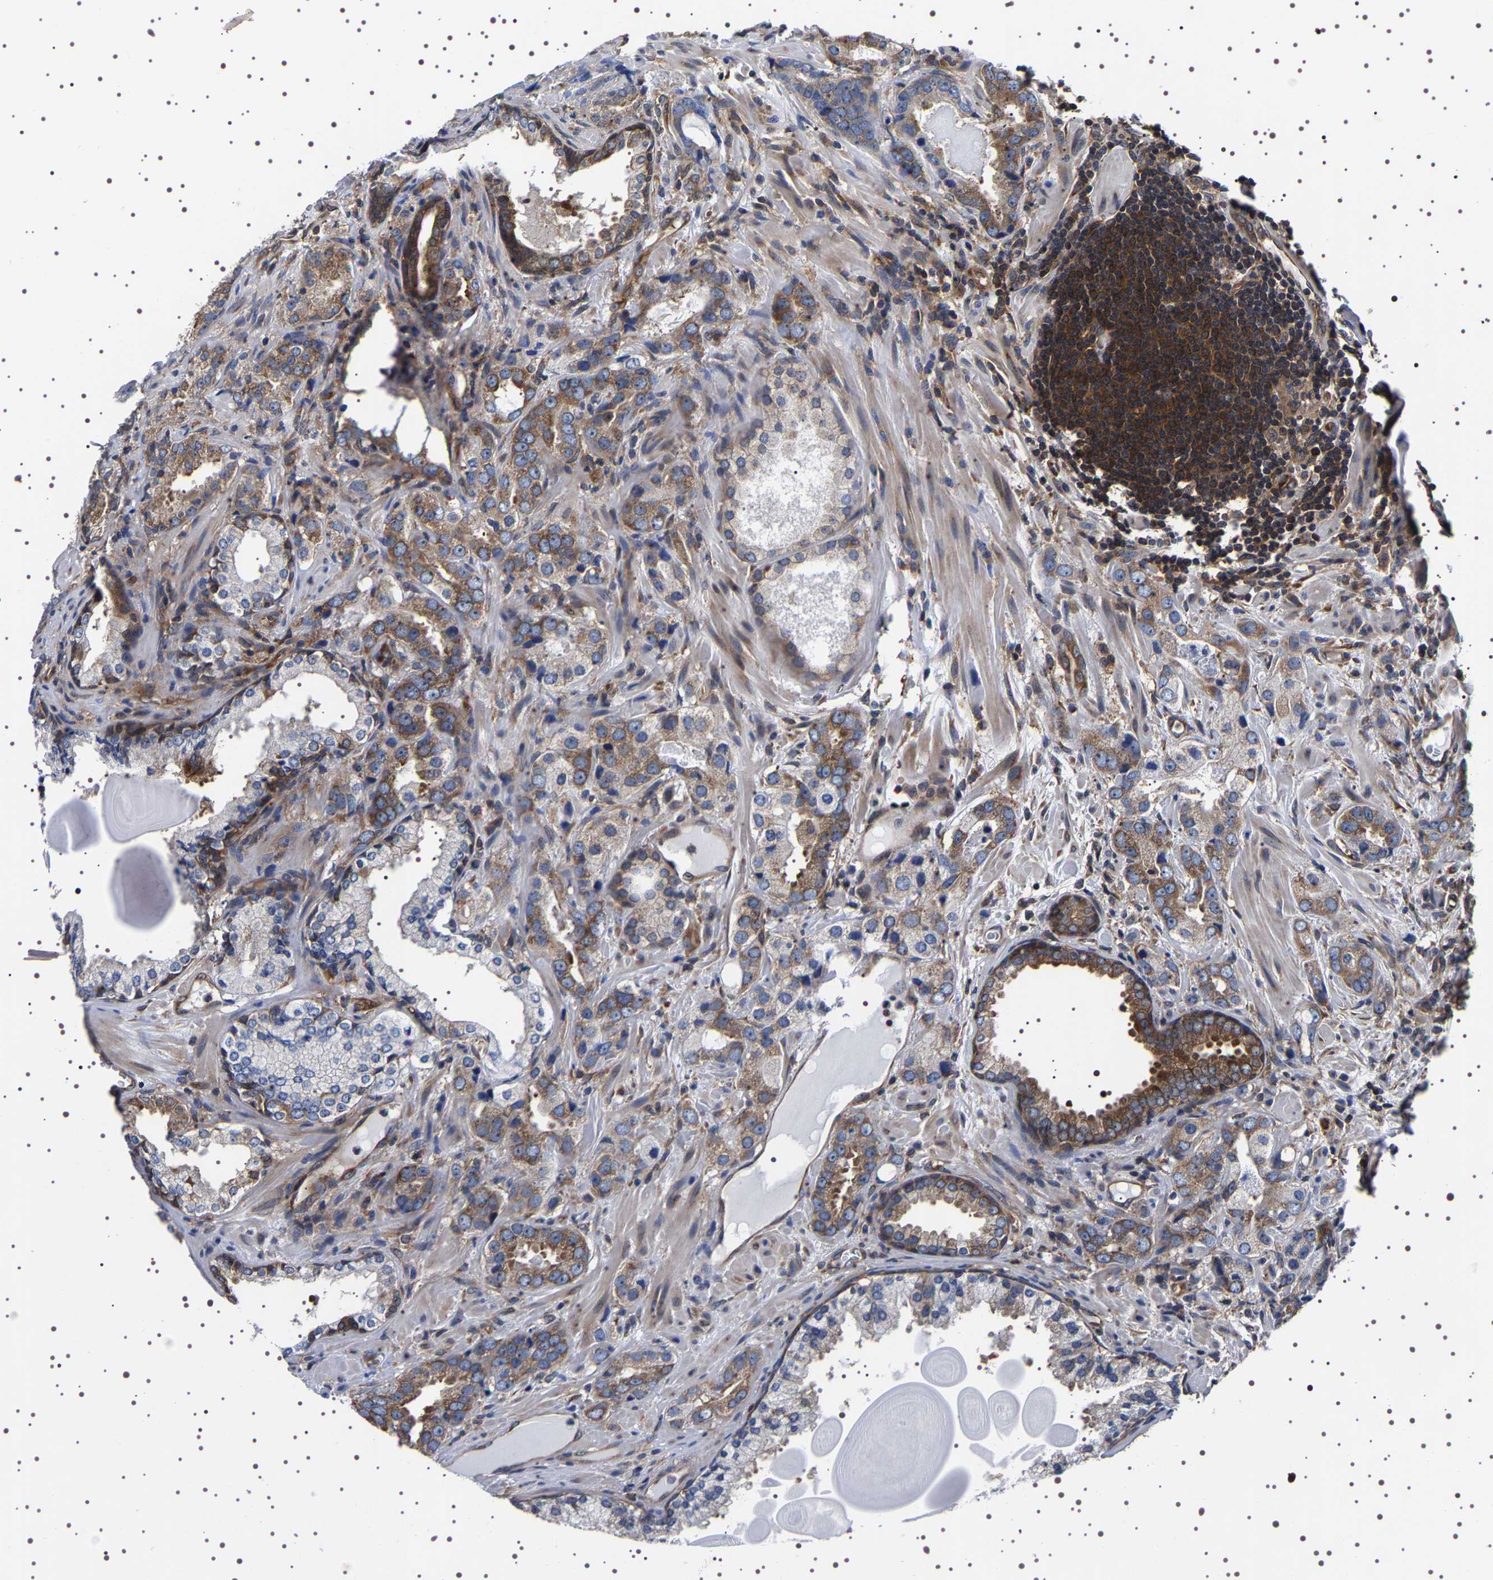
{"staining": {"intensity": "strong", "quantity": "25%-75%", "location": "cytoplasmic/membranous"}, "tissue": "prostate cancer", "cell_type": "Tumor cells", "image_type": "cancer", "snomed": [{"axis": "morphology", "description": "Adenocarcinoma, High grade"}, {"axis": "topography", "description": "Prostate"}], "caption": "This histopathology image demonstrates prostate cancer (adenocarcinoma (high-grade)) stained with IHC to label a protein in brown. The cytoplasmic/membranous of tumor cells show strong positivity for the protein. Nuclei are counter-stained blue.", "gene": "DARS1", "patient": {"sex": "male", "age": 63}}